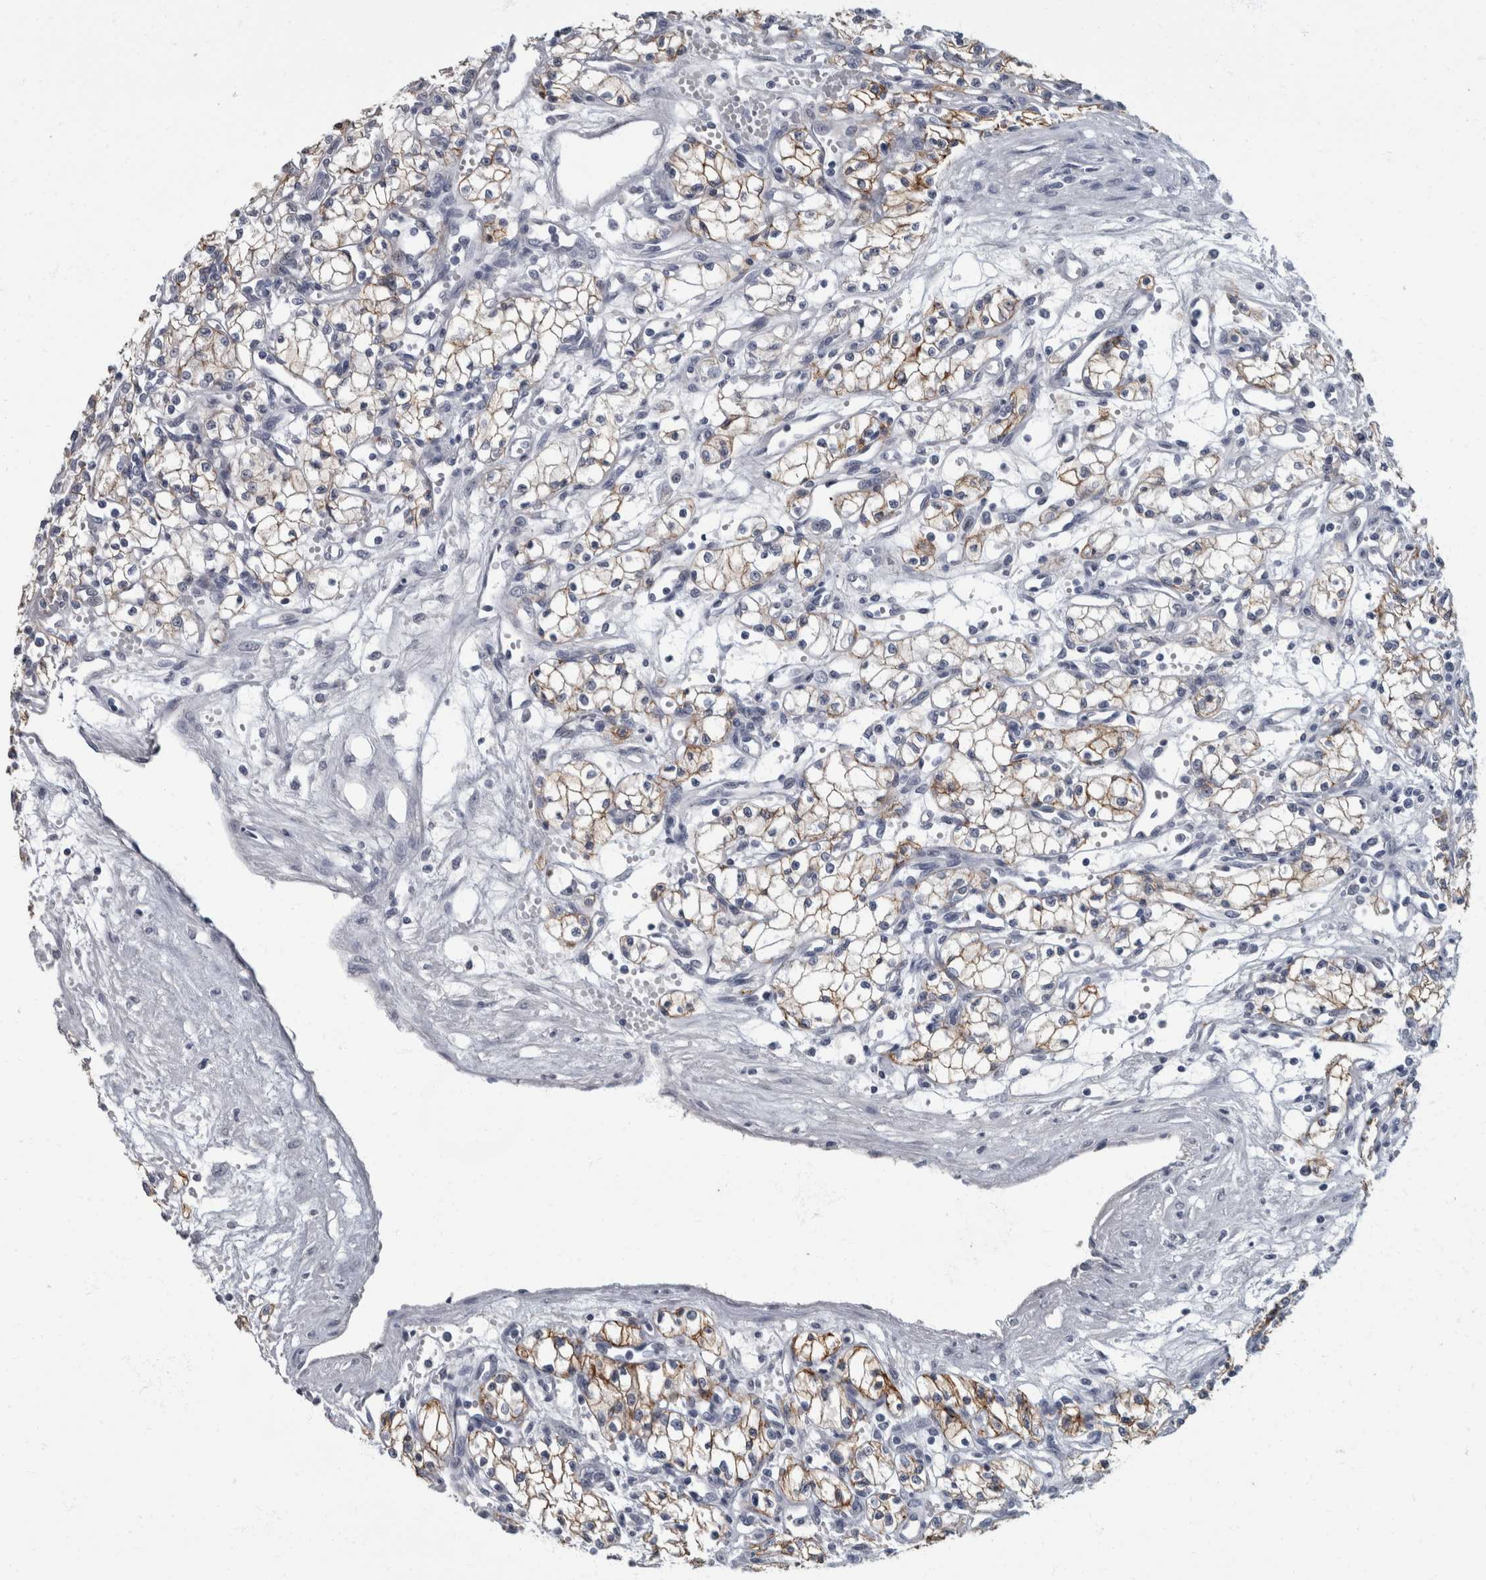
{"staining": {"intensity": "moderate", "quantity": "25%-75%", "location": "cytoplasmic/membranous"}, "tissue": "renal cancer", "cell_type": "Tumor cells", "image_type": "cancer", "snomed": [{"axis": "morphology", "description": "Normal tissue, NOS"}, {"axis": "morphology", "description": "Adenocarcinoma, NOS"}, {"axis": "topography", "description": "Kidney"}], "caption": "The image exhibits immunohistochemical staining of renal cancer (adenocarcinoma). There is moderate cytoplasmic/membranous positivity is identified in approximately 25%-75% of tumor cells.", "gene": "DSG2", "patient": {"sex": "male", "age": 59}}